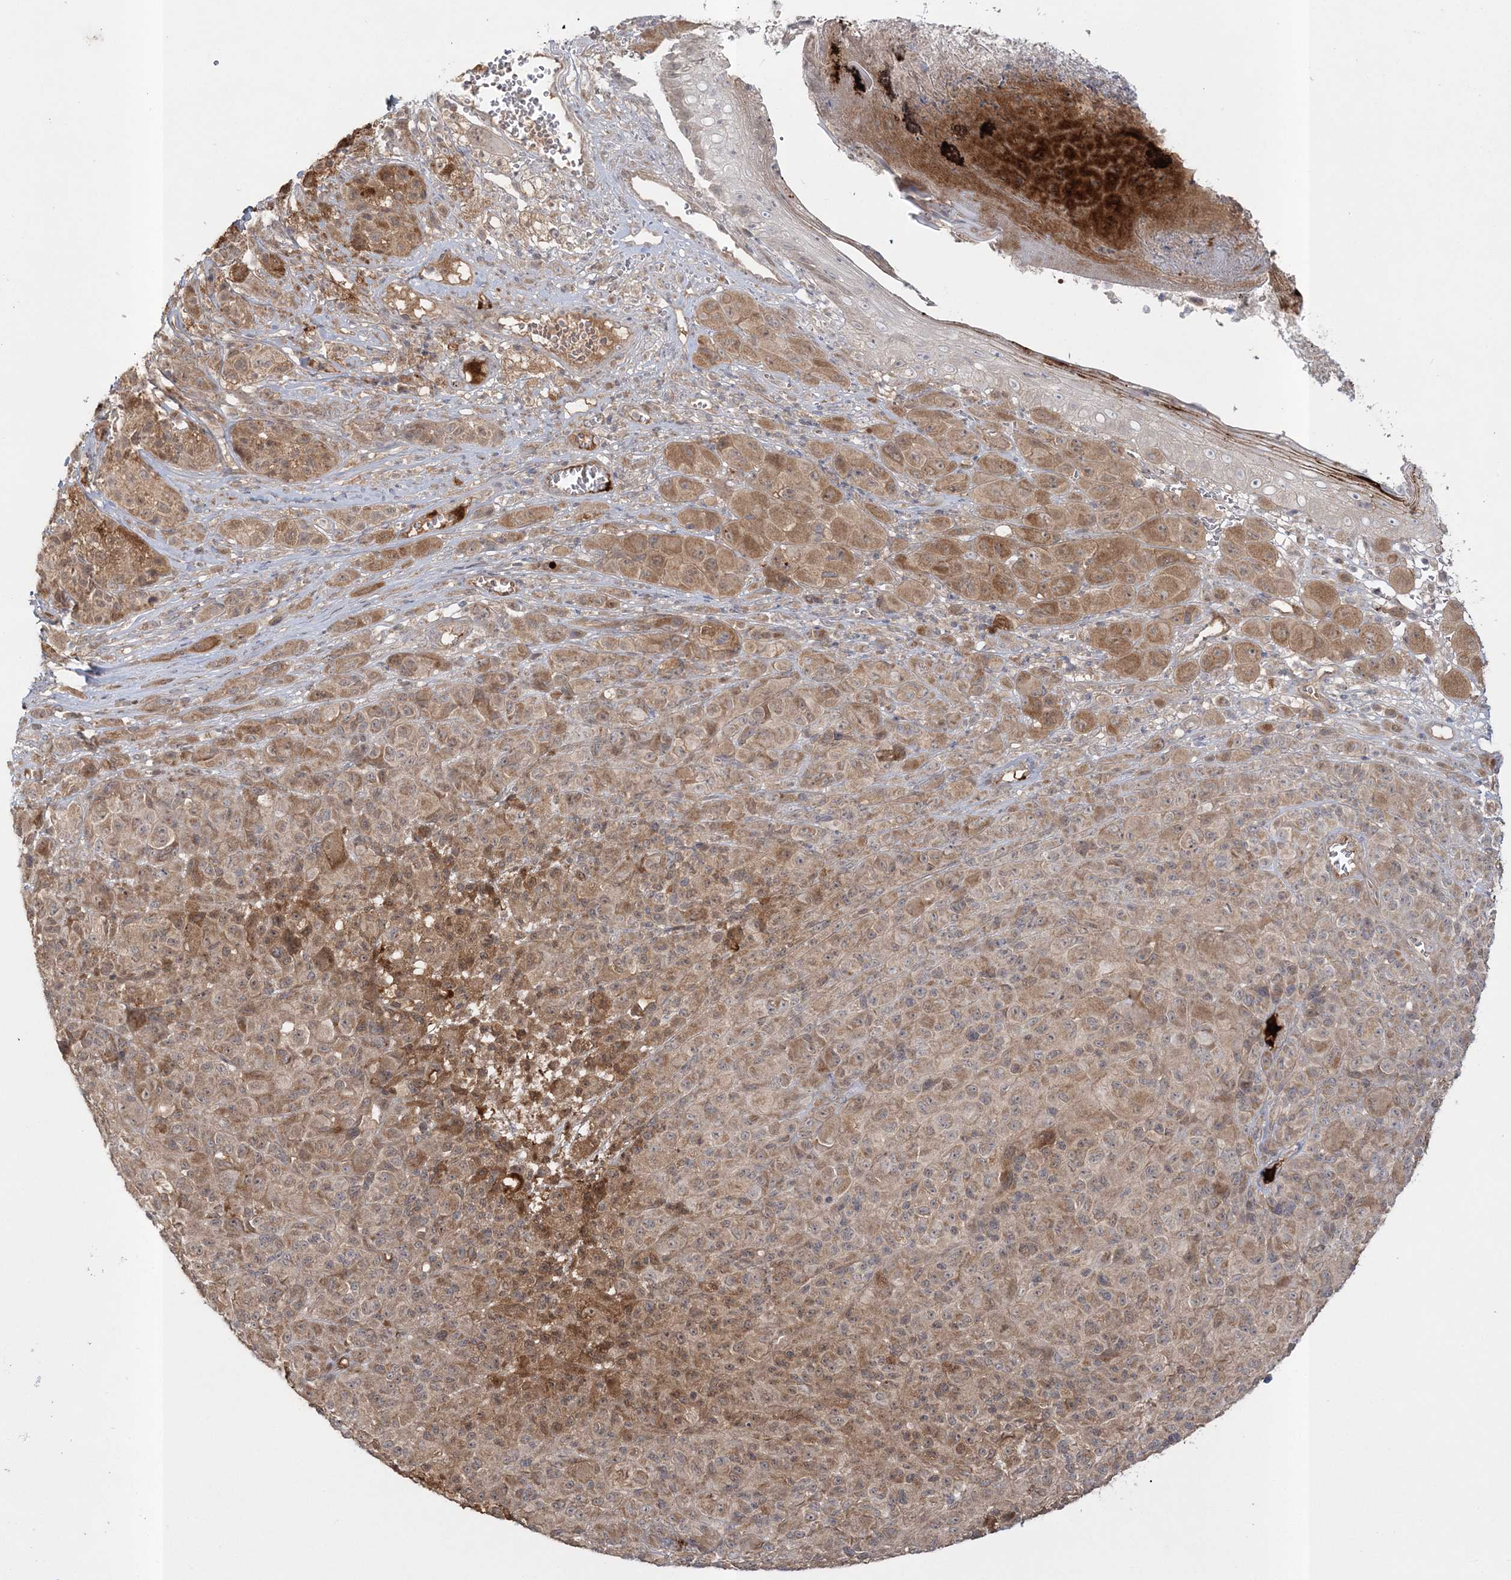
{"staining": {"intensity": "moderate", "quantity": ">75%", "location": "cytoplasmic/membranous"}, "tissue": "melanoma", "cell_type": "Tumor cells", "image_type": "cancer", "snomed": [{"axis": "morphology", "description": "Malignant melanoma, NOS"}, {"axis": "topography", "description": "Skin of trunk"}], "caption": "DAB (3,3'-diaminobenzidine) immunohistochemical staining of malignant melanoma exhibits moderate cytoplasmic/membranous protein expression in approximately >75% of tumor cells.", "gene": "MOCS2", "patient": {"sex": "male", "age": 71}}